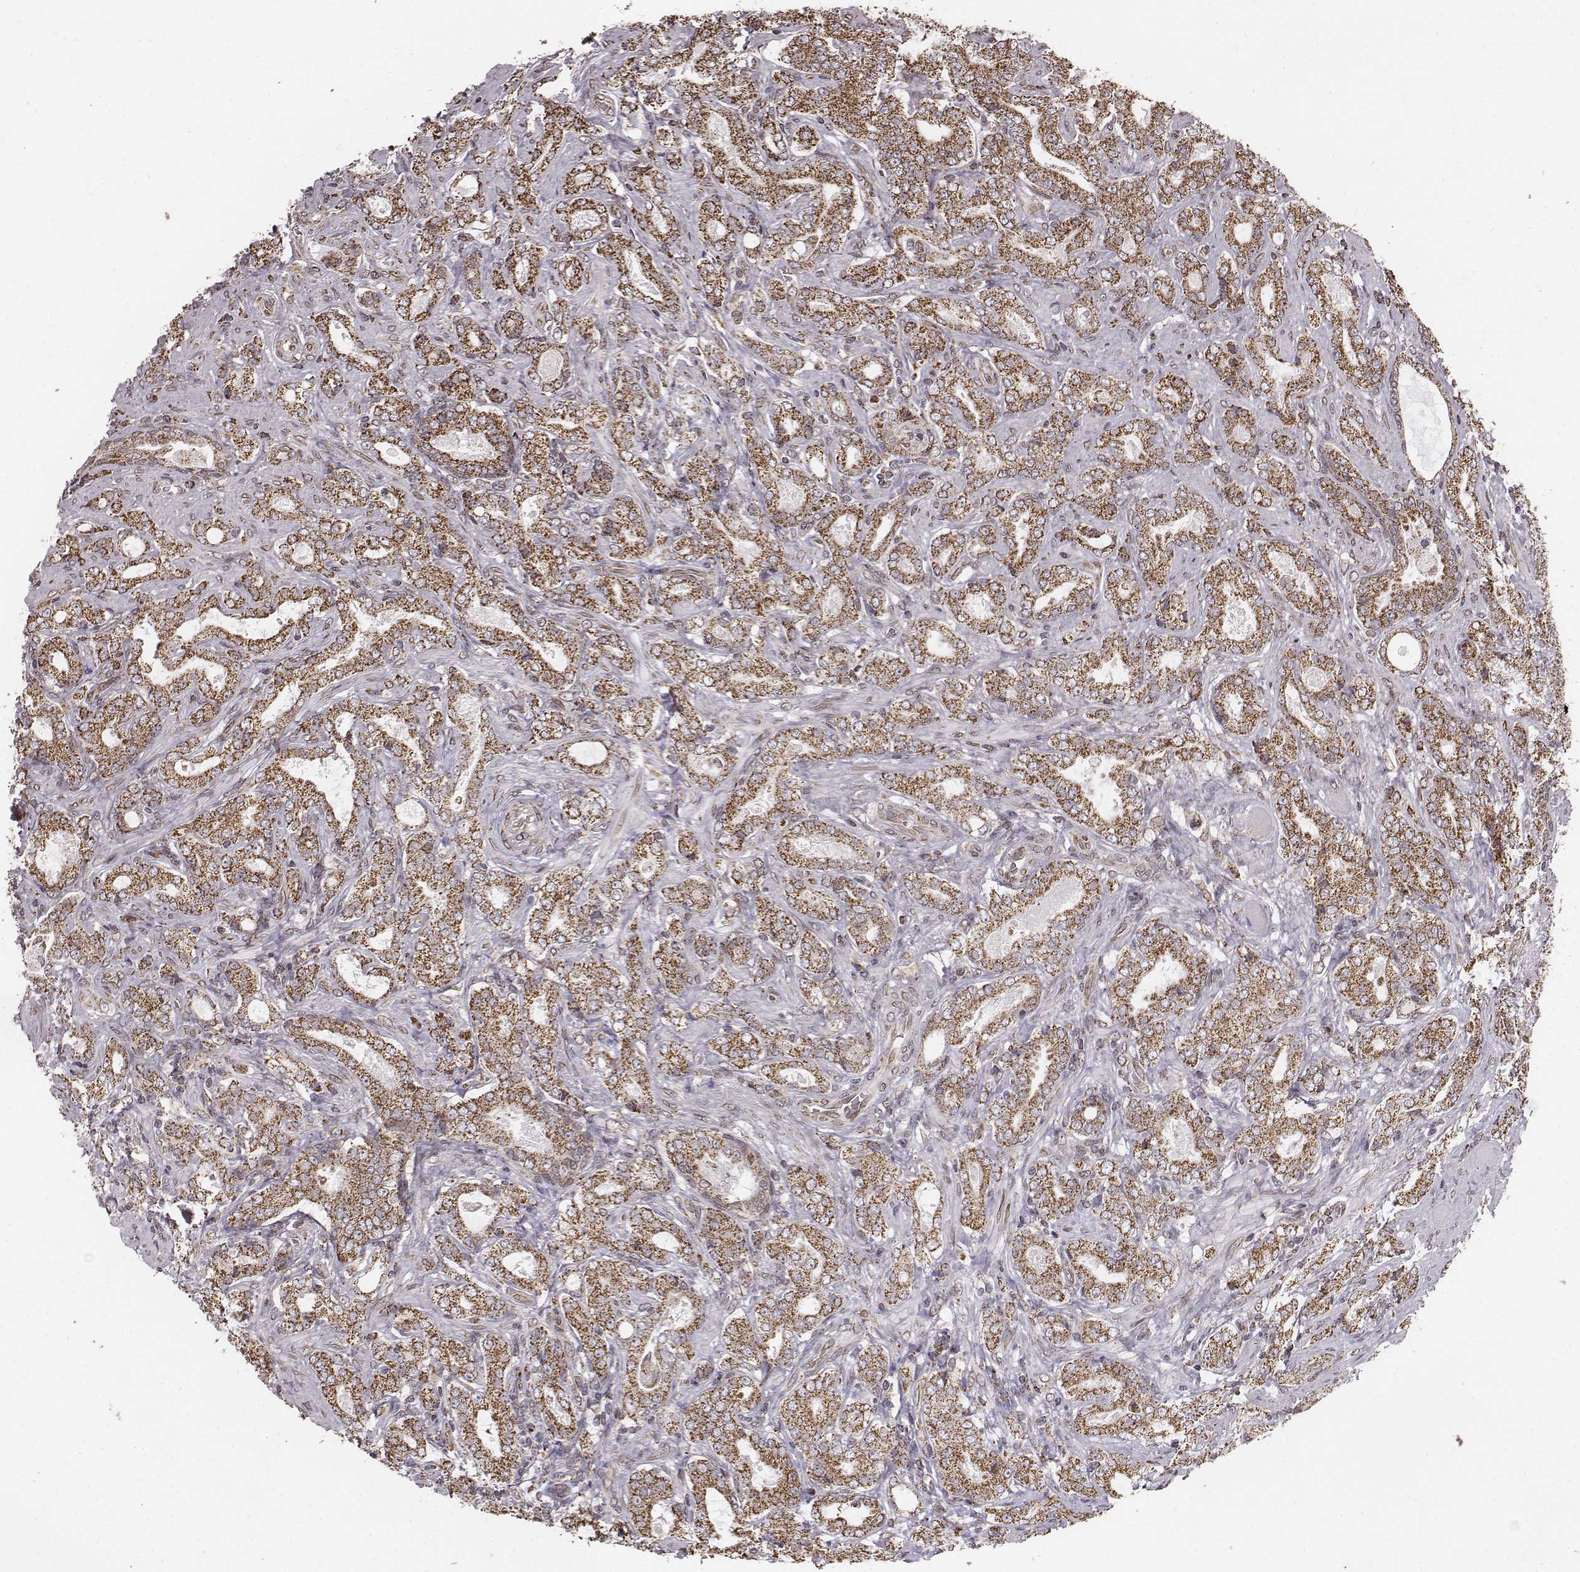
{"staining": {"intensity": "moderate", "quantity": ">75%", "location": "cytoplasmic/membranous"}, "tissue": "prostate cancer", "cell_type": "Tumor cells", "image_type": "cancer", "snomed": [{"axis": "morphology", "description": "Adenocarcinoma, NOS"}, {"axis": "topography", "description": "Prostate"}], "caption": "This image reveals immunohistochemistry (IHC) staining of prostate adenocarcinoma, with medium moderate cytoplasmic/membranous positivity in about >75% of tumor cells.", "gene": "ACOT2", "patient": {"sex": "male", "age": 64}}